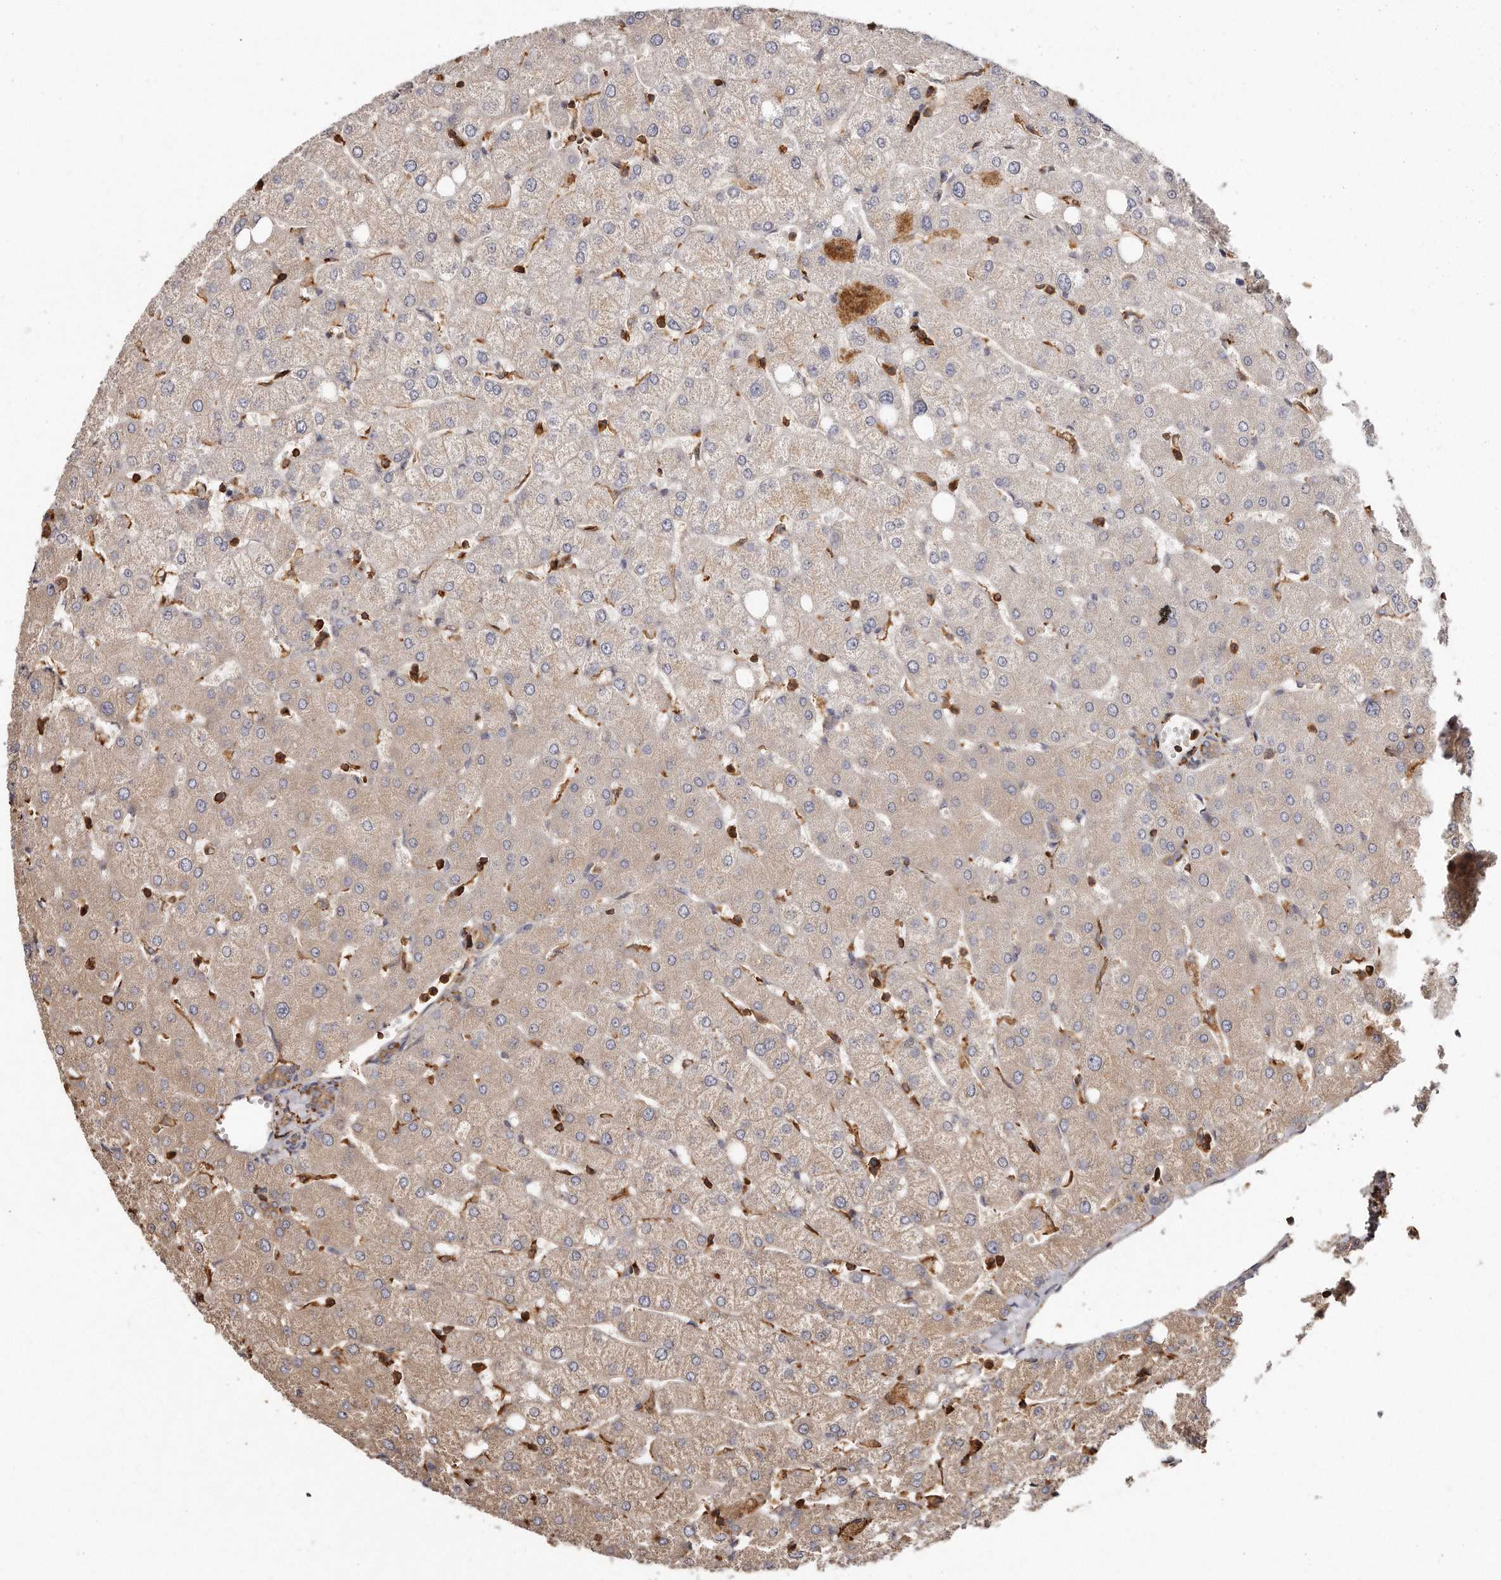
{"staining": {"intensity": "weak", "quantity": "25%-75%", "location": "cytoplasmic/membranous"}, "tissue": "liver", "cell_type": "Cholangiocytes", "image_type": "normal", "snomed": [{"axis": "morphology", "description": "Normal tissue, NOS"}, {"axis": "topography", "description": "Liver"}], "caption": "Brown immunohistochemical staining in normal human liver reveals weak cytoplasmic/membranous positivity in about 25%-75% of cholangiocytes.", "gene": "CAP1", "patient": {"sex": "female", "age": 54}}